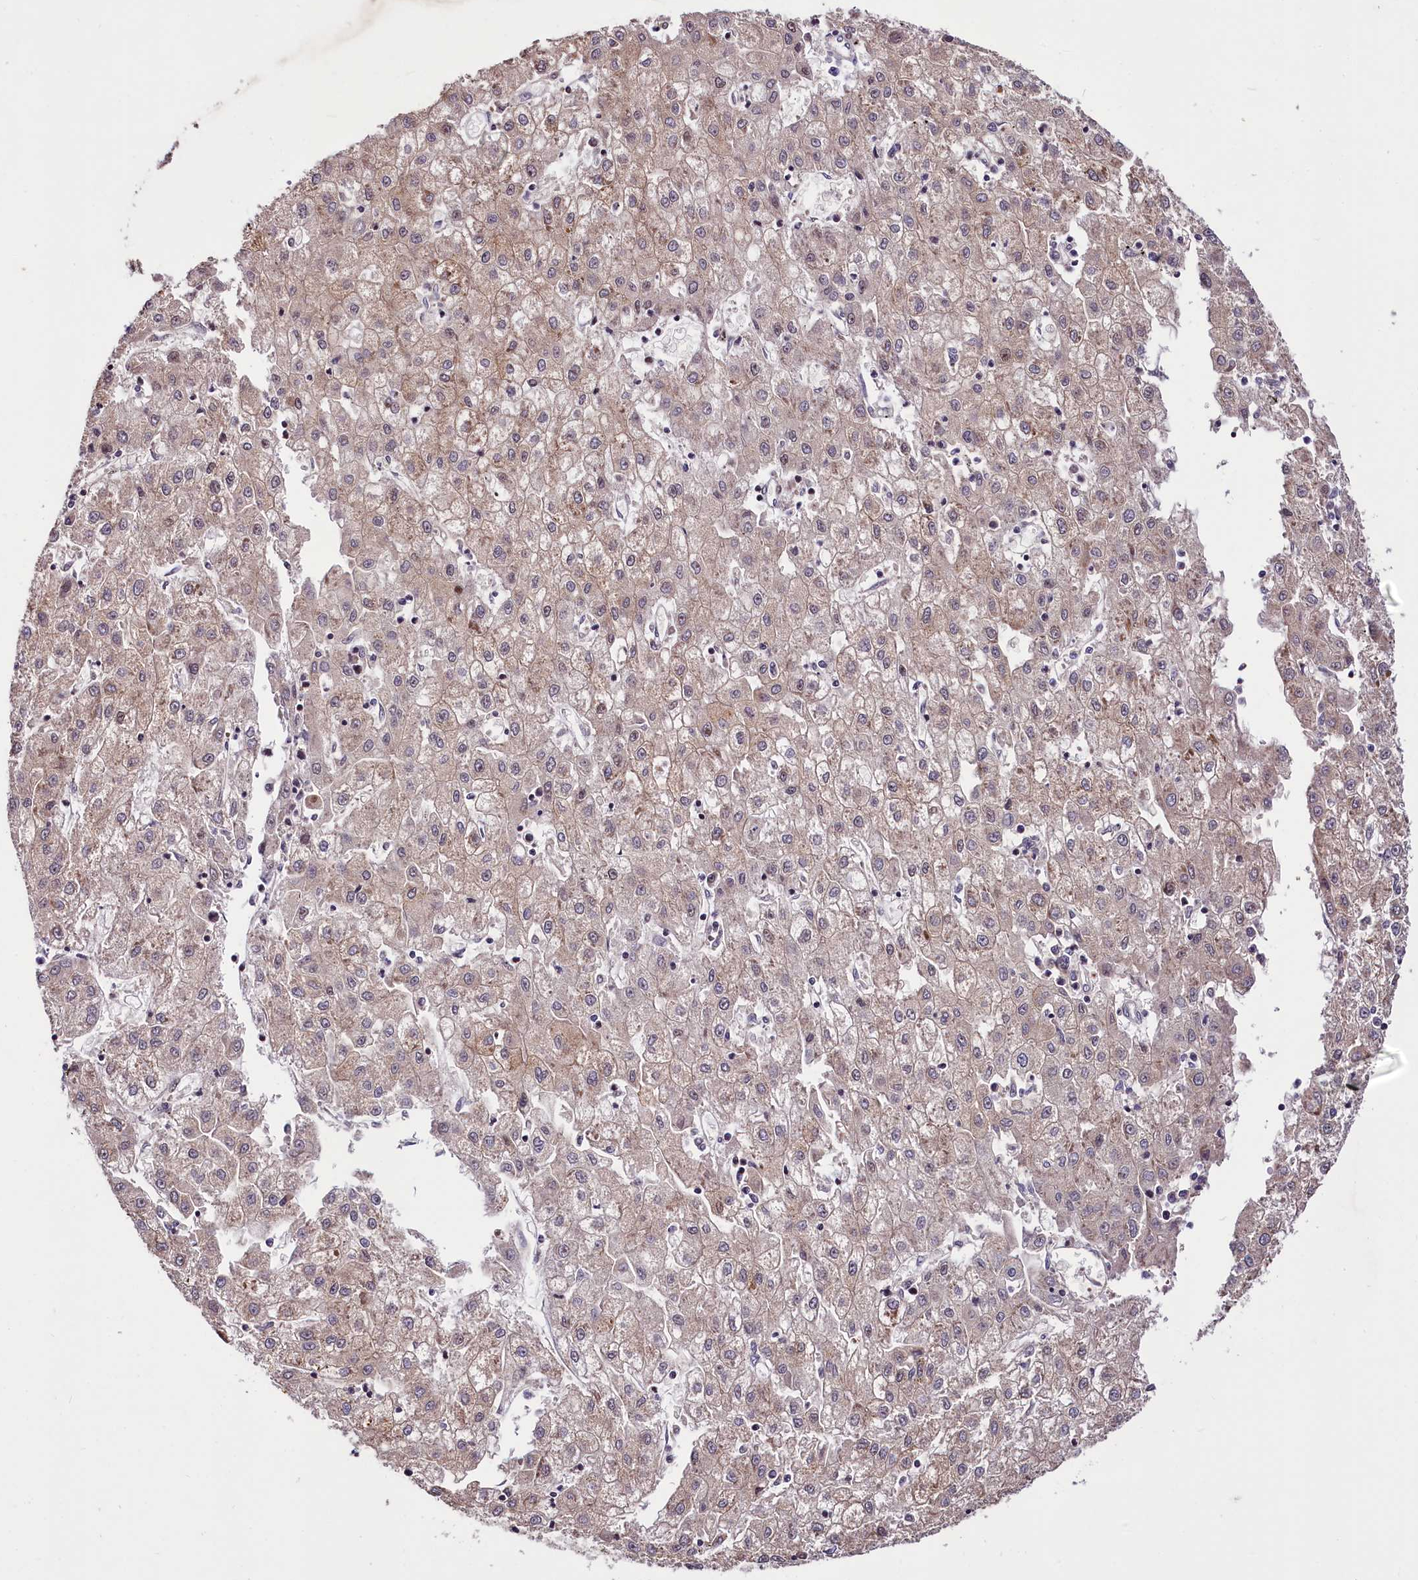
{"staining": {"intensity": "weak", "quantity": ">75%", "location": "cytoplasmic/membranous"}, "tissue": "liver cancer", "cell_type": "Tumor cells", "image_type": "cancer", "snomed": [{"axis": "morphology", "description": "Carcinoma, Hepatocellular, NOS"}, {"axis": "topography", "description": "Liver"}], "caption": "Immunohistochemistry (IHC) (DAB (3,3'-diaminobenzidine)) staining of liver cancer (hepatocellular carcinoma) shows weak cytoplasmic/membranous protein expression in about >75% of tumor cells. The staining was performed using DAB to visualize the protein expression in brown, while the nuclei were stained in blue with hematoxylin (Magnification: 20x).", "gene": "PDZRN3", "patient": {"sex": "male", "age": 72}}